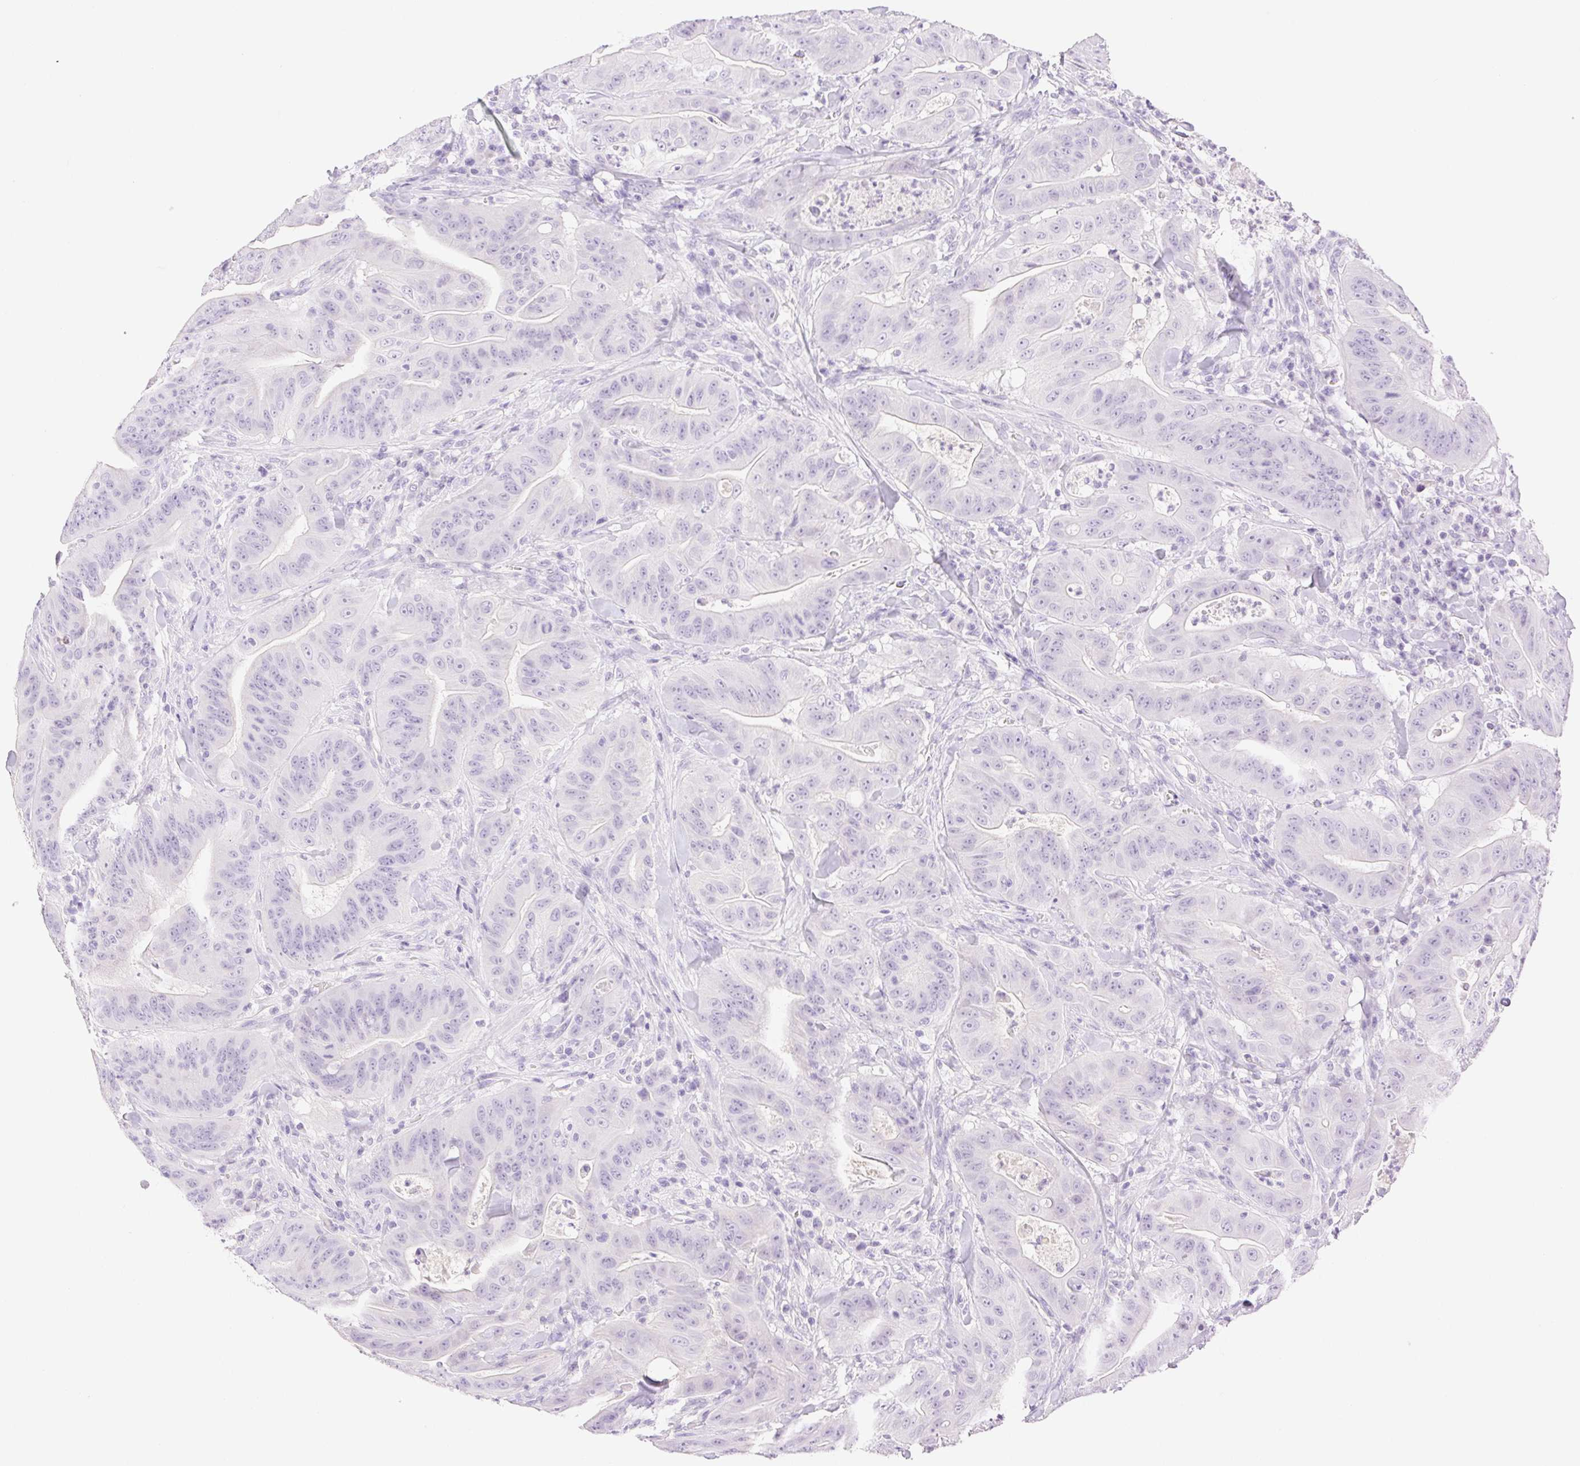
{"staining": {"intensity": "negative", "quantity": "none", "location": "none"}, "tissue": "colorectal cancer", "cell_type": "Tumor cells", "image_type": "cancer", "snomed": [{"axis": "morphology", "description": "Adenocarcinoma, NOS"}, {"axis": "topography", "description": "Colon"}], "caption": "This is an IHC photomicrograph of adenocarcinoma (colorectal). There is no positivity in tumor cells.", "gene": "SPACA4", "patient": {"sex": "male", "age": 33}}